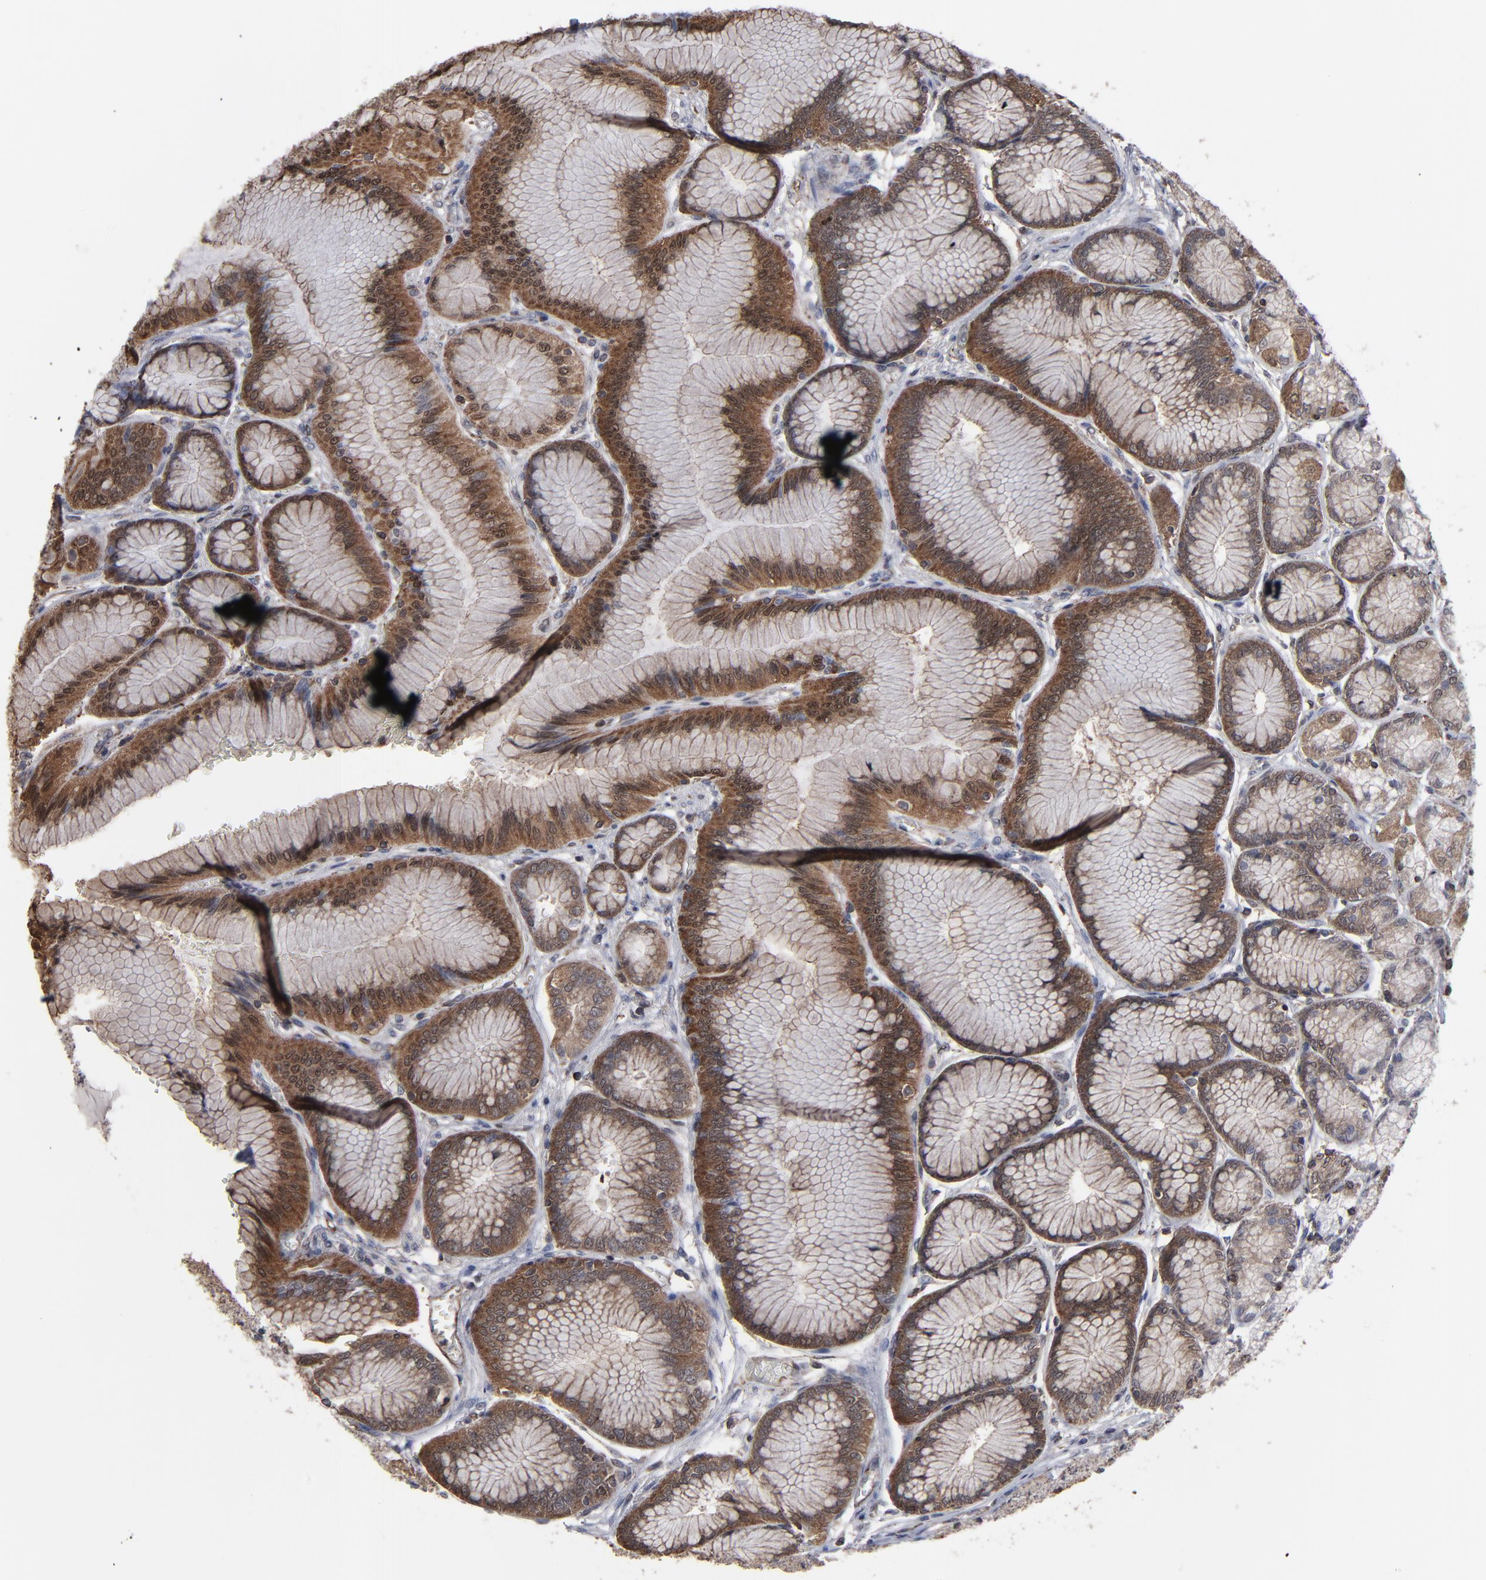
{"staining": {"intensity": "moderate", "quantity": ">75%", "location": "cytoplasmic/membranous"}, "tissue": "stomach", "cell_type": "Glandular cells", "image_type": "normal", "snomed": [{"axis": "morphology", "description": "Normal tissue, NOS"}, {"axis": "morphology", "description": "Adenocarcinoma, NOS"}, {"axis": "topography", "description": "Stomach"}, {"axis": "topography", "description": "Stomach, lower"}], "caption": "Protein analysis of unremarkable stomach displays moderate cytoplasmic/membranous staining in approximately >75% of glandular cells.", "gene": "KIAA2026", "patient": {"sex": "female", "age": 65}}